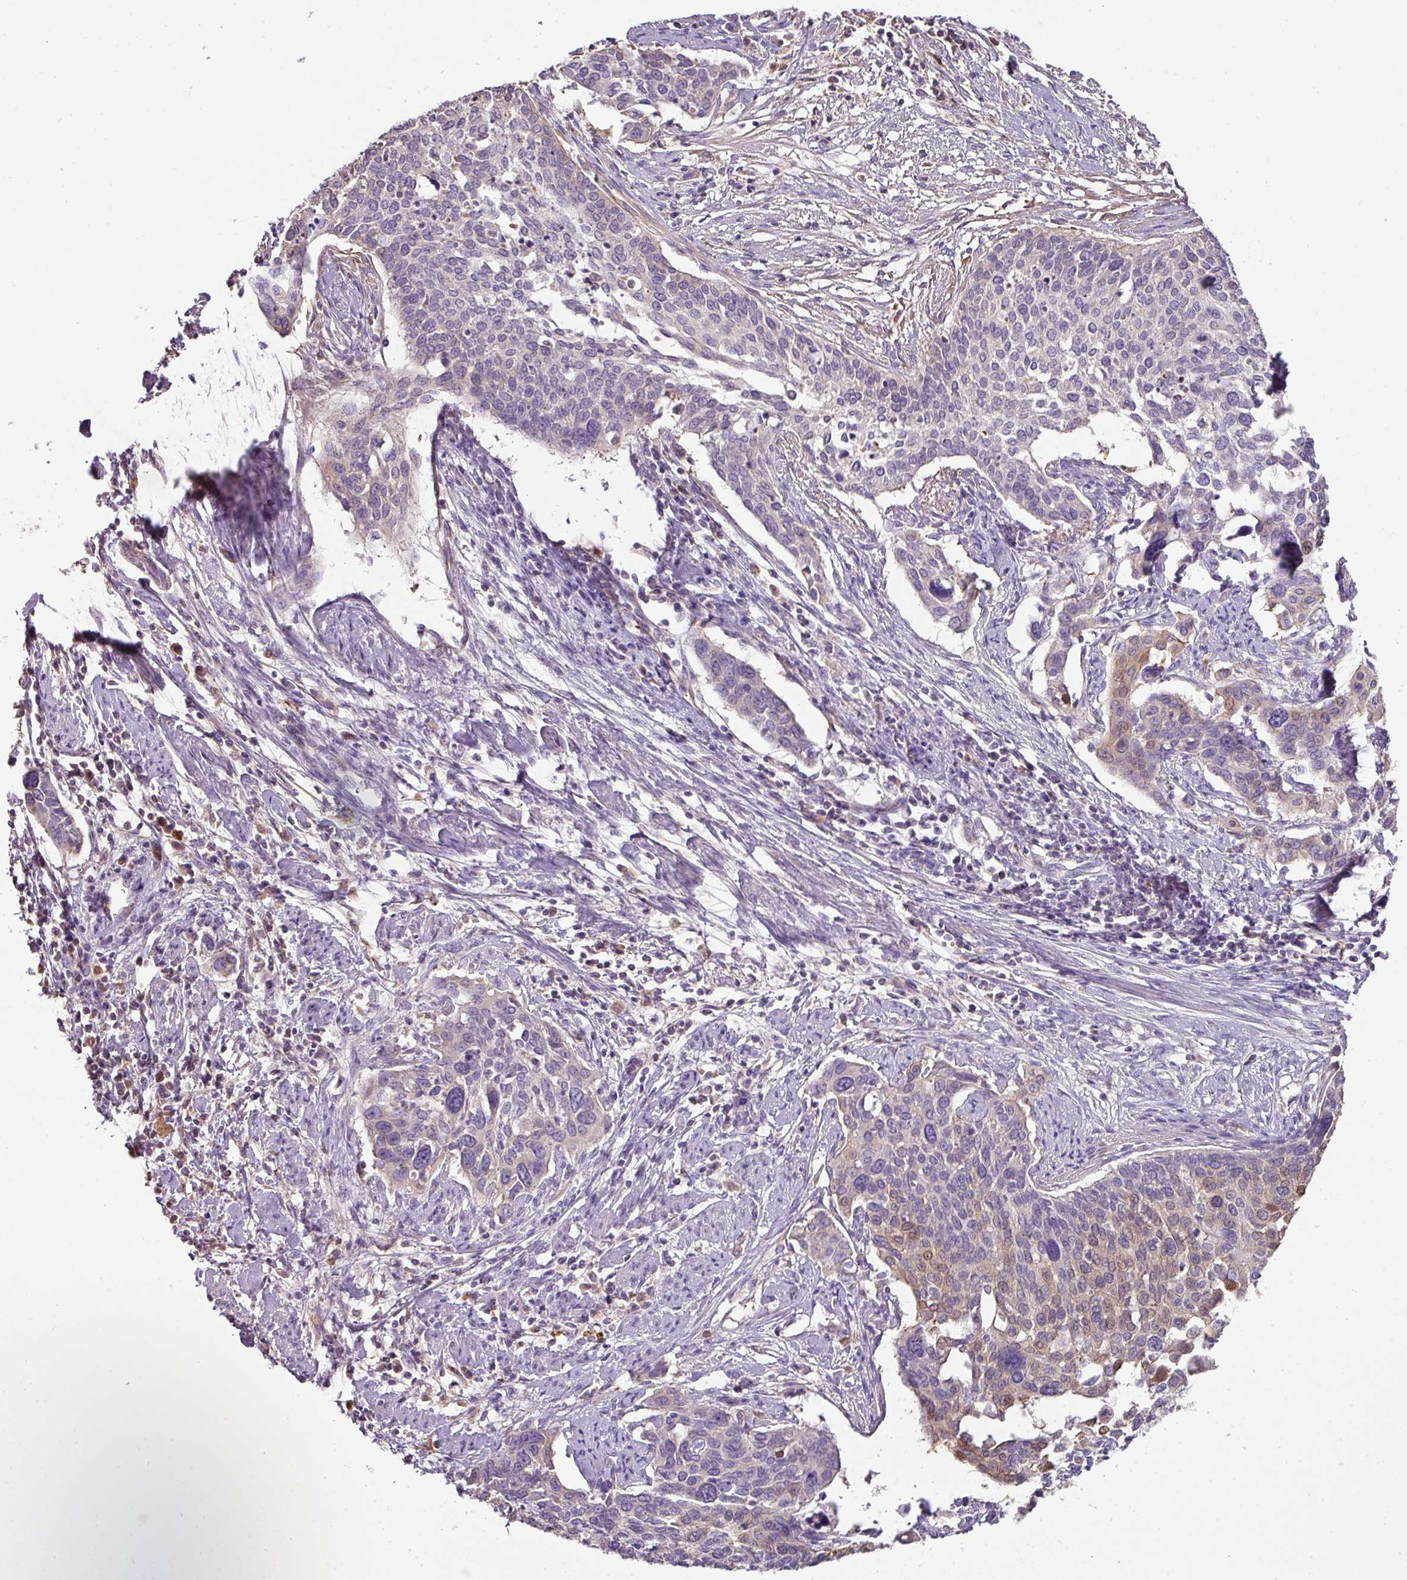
{"staining": {"intensity": "weak", "quantity": "<25%", "location": "nuclear"}, "tissue": "cervical cancer", "cell_type": "Tumor cells", "image_type": "cancer", "snomed": [{"axis": "morphology", "description": "Squamous cell carcinoma, NOS"}, {"axis": "topography", "description": "Cervix"}], "caption": "Tumor cells are negative for protein expression in human cervical cancer (squamous cell carcinoma).", "gene": "CCZ1", "patient": {"sex": "female", "age": 44}}